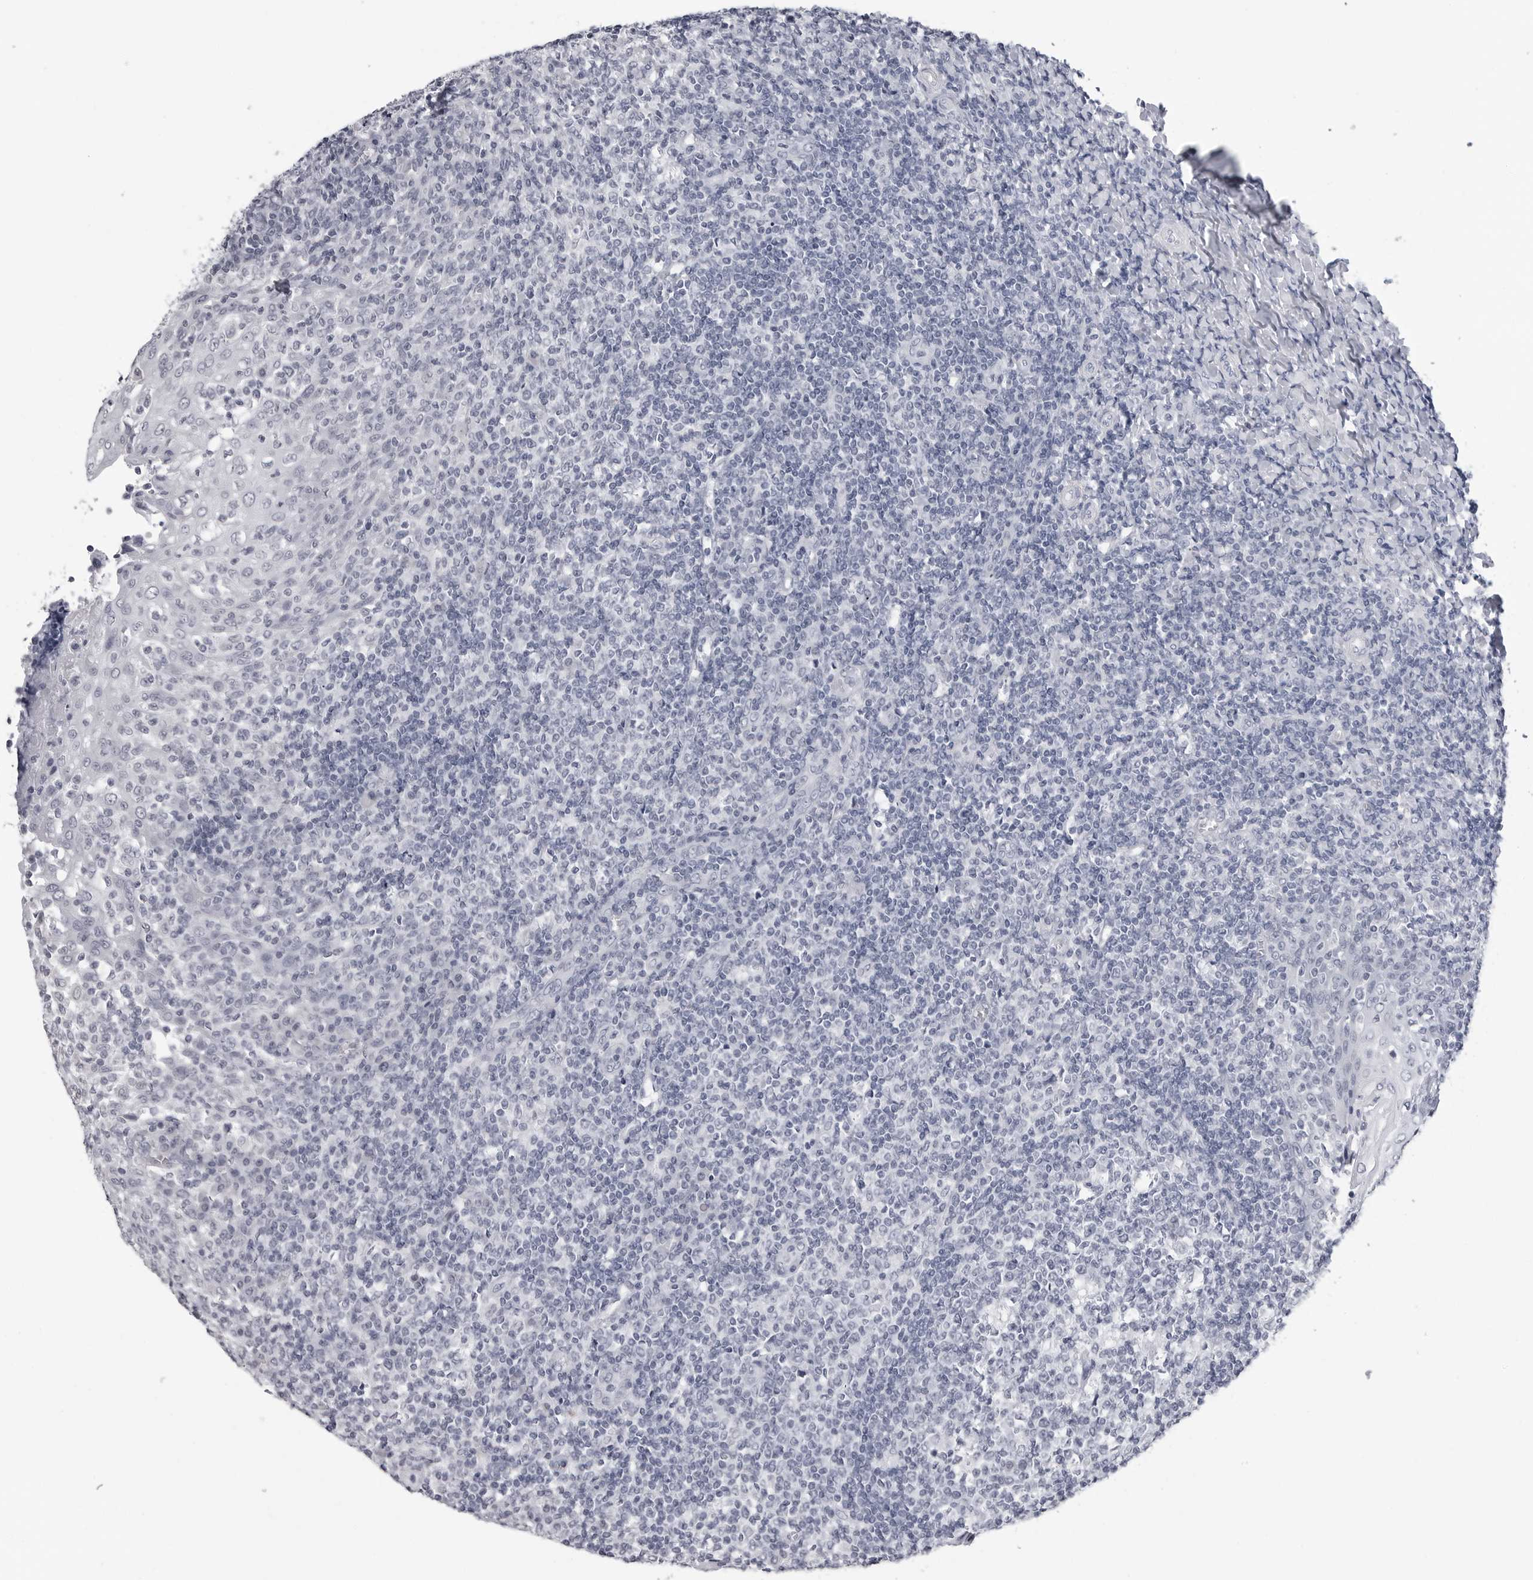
{"staining": {"intensity": "negative", "quantity": "none", "location": "none"}, "tissue": "tonsil", "cell_type": "Germinal center cells", "image_type": "normal", "snomed": [{"axis": "morphology", "description": "Normal tissue, NOS"}, {"axis": "topography", "description": "Tonsil"}], "caption": "A histopathology image of human tonsil is negative for staining in germinal center cells.", "gene": "PGA3", "patient": {"sex": "female", "age": 19}}